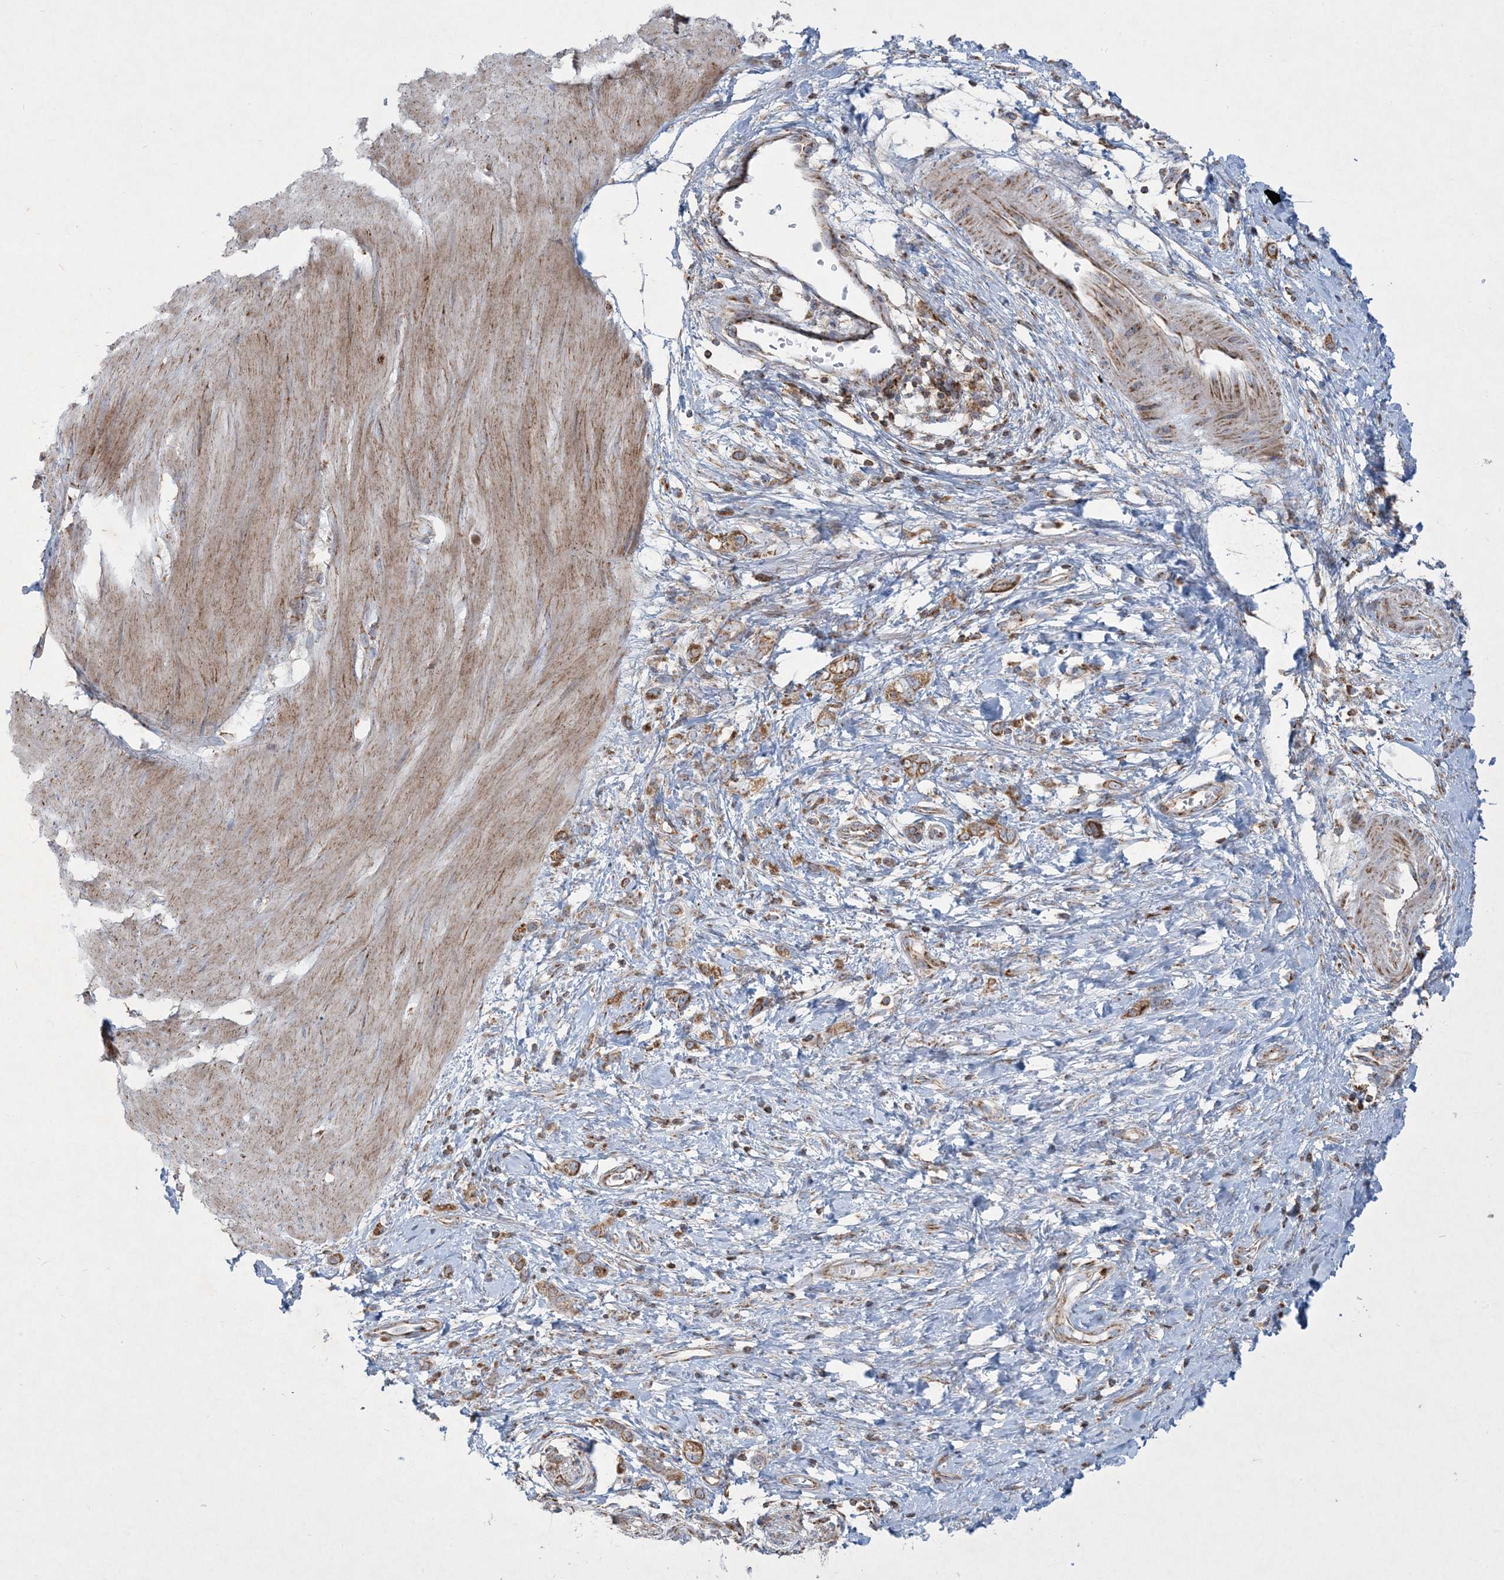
{"staining": {"intensity": "moderate", "quantity": ">75%", "location": "cytoplasmic/membranous"}, "tissue": "stomach cancer", "cell_type": "Tumor cells", "image_type": "cancer", "snomed": [{"axis": "morphology", "description": "Adenocarcinoma, NOS"}, {"axis": "topography", "description": "Stomach"}], "caption": "About >75% of tumor cells in stomach adenocarcinoma demonstrate moderate cytoplasmic/membranous protein staining as visualized by brown immunohistochemical staining.", "gene": "BEND4", "patient": {"sex": "female", "age": 76}}